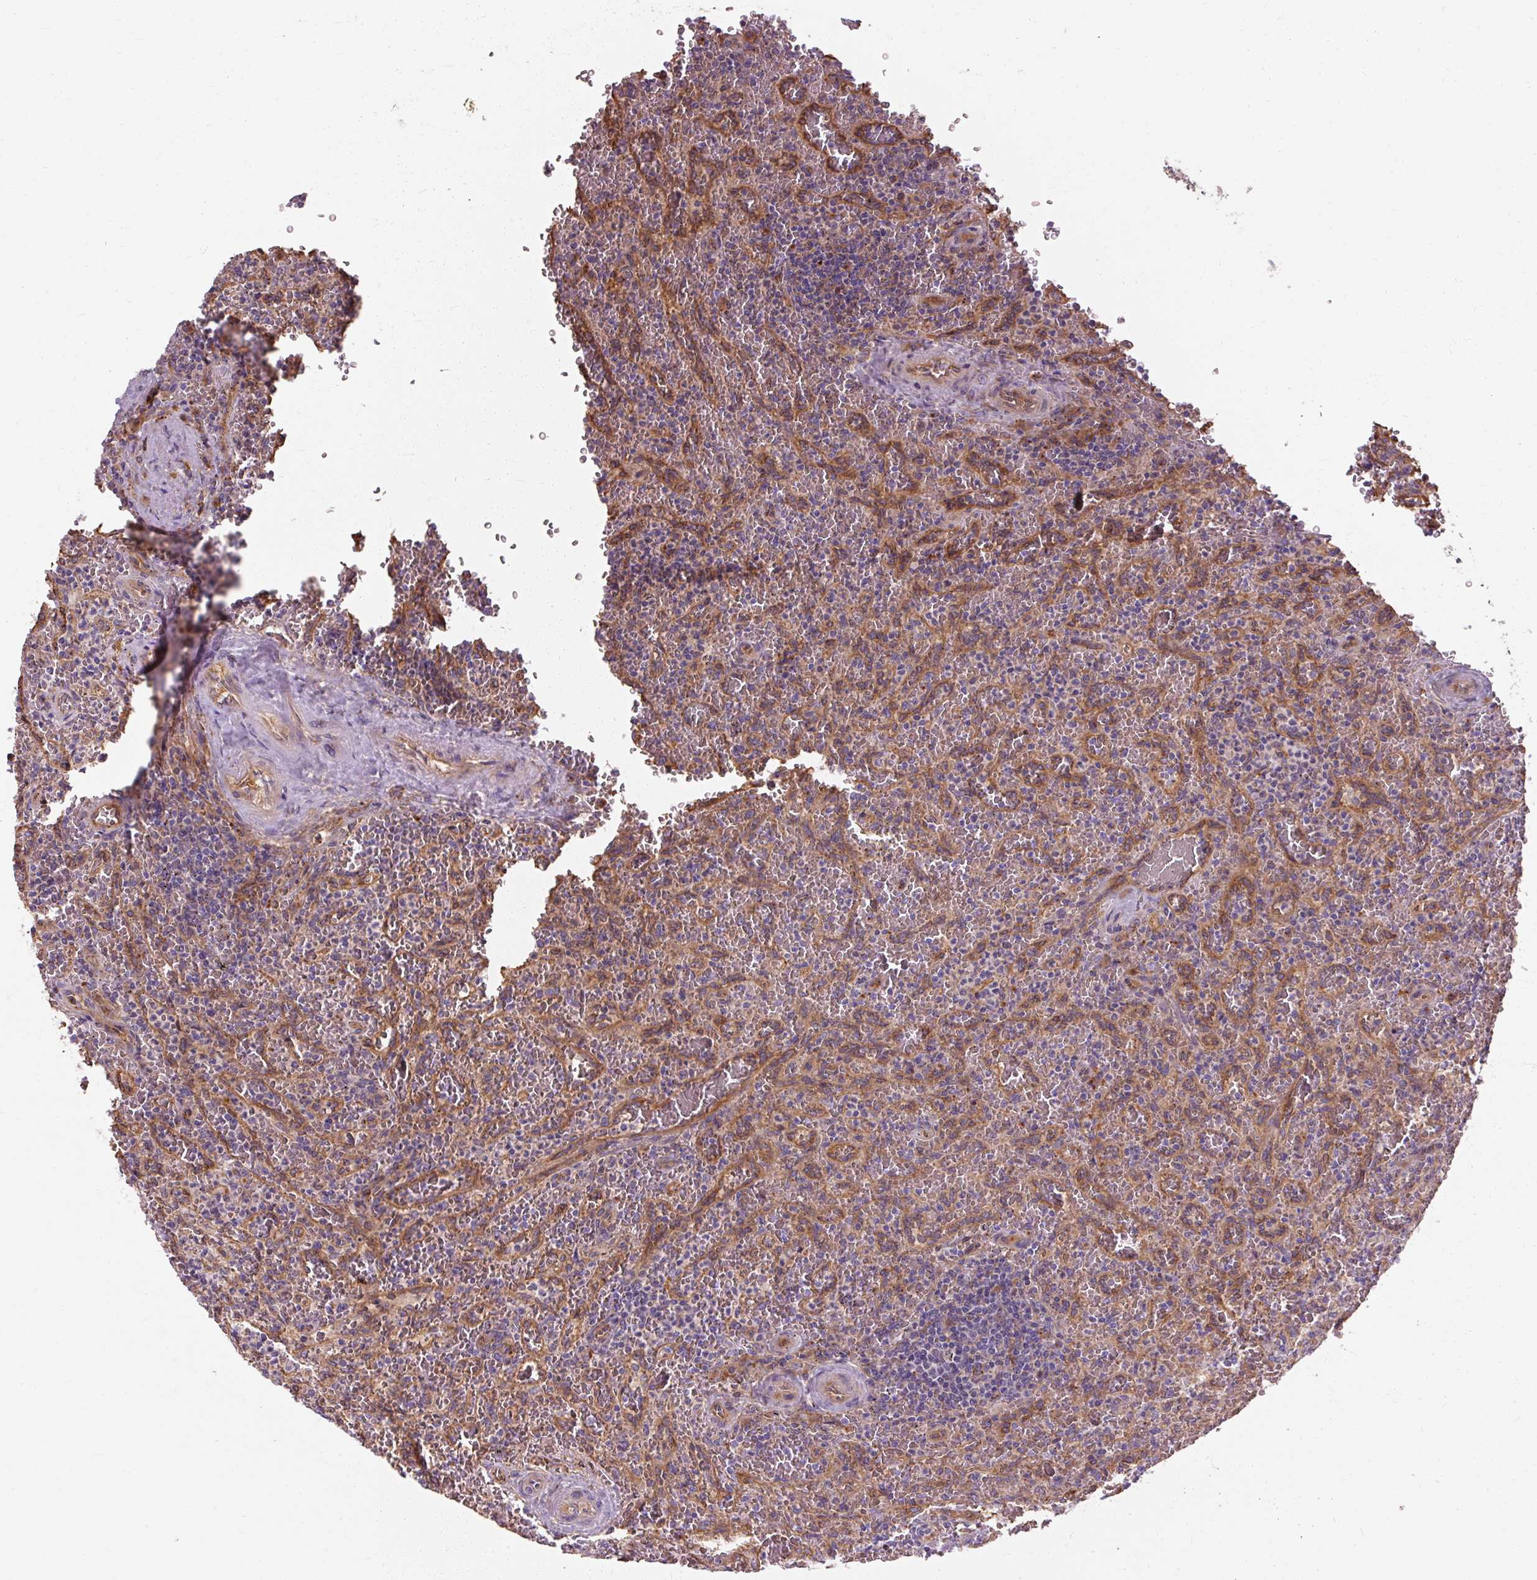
{"staining": {"intensity": "negative", "quantity": "none", "location": "none"}, "tissue": "lymphoma", "cell_type": "Tumor cells", "image_type": "cancer", "snomed": [{"axis": "morphology", "description": "Malignant lymphoma, non-Hodgkin's type, Low grade"}, {"axis": "topography", "description": "Spleen"}], "caption": "An IHC histopathology image of low-grade malignant lymphoma, non-Hodgkin's type is shown. There is no staining in tumor cells of low-grade malignant lymphoma, non-Hodgkin's type. (Brightfield microscopy of DAB immunohistochemistry (IHC) at high magnification).", "gene": "TBC1D4", "patient": {"sex": "female", "age": 64}}